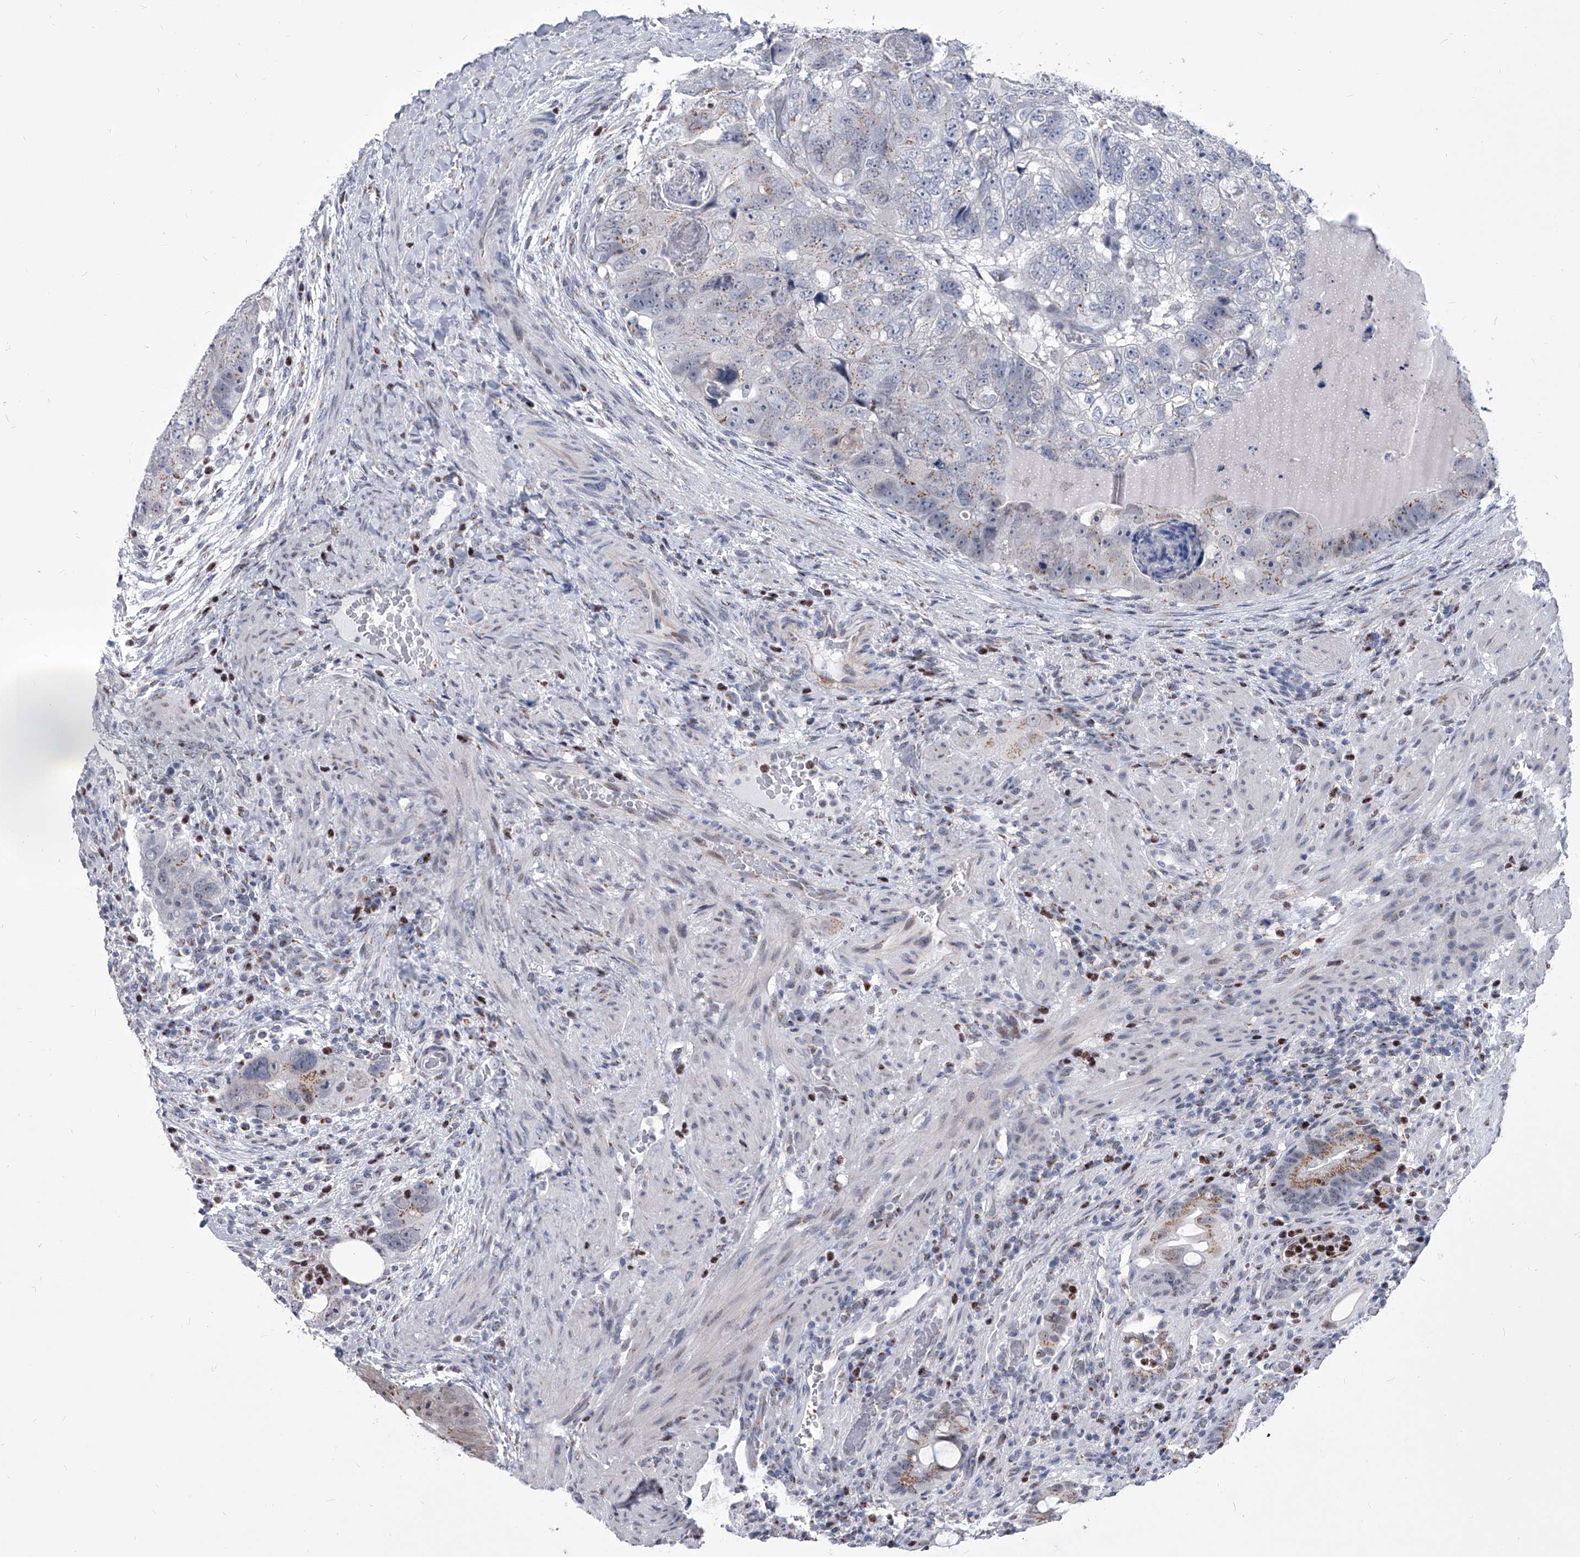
{"staining": {"intensity": "weak", "quantity": "<25%", "location": "cytoplasmic/membranous"}, "tissue": "colorectal cancer", "cell_type": "Tumor cells", "image_type": "cancer", "snomed": [{"axis": "morphology", "description": "Adenocarcinoma, NOS"}, {"axis": "topography", "description": "Rectum"}], "caption": "An image of human adenocarcinoma (colorectal) is negative for staining in tumor cells. (Brightfield microscopy of DAB (3,3'-diaminobenzidine) immunohistochemistry (IHC) at high magnification).", "gene": "EVA1C", "patient": {"sex": "male", "age": 59}}